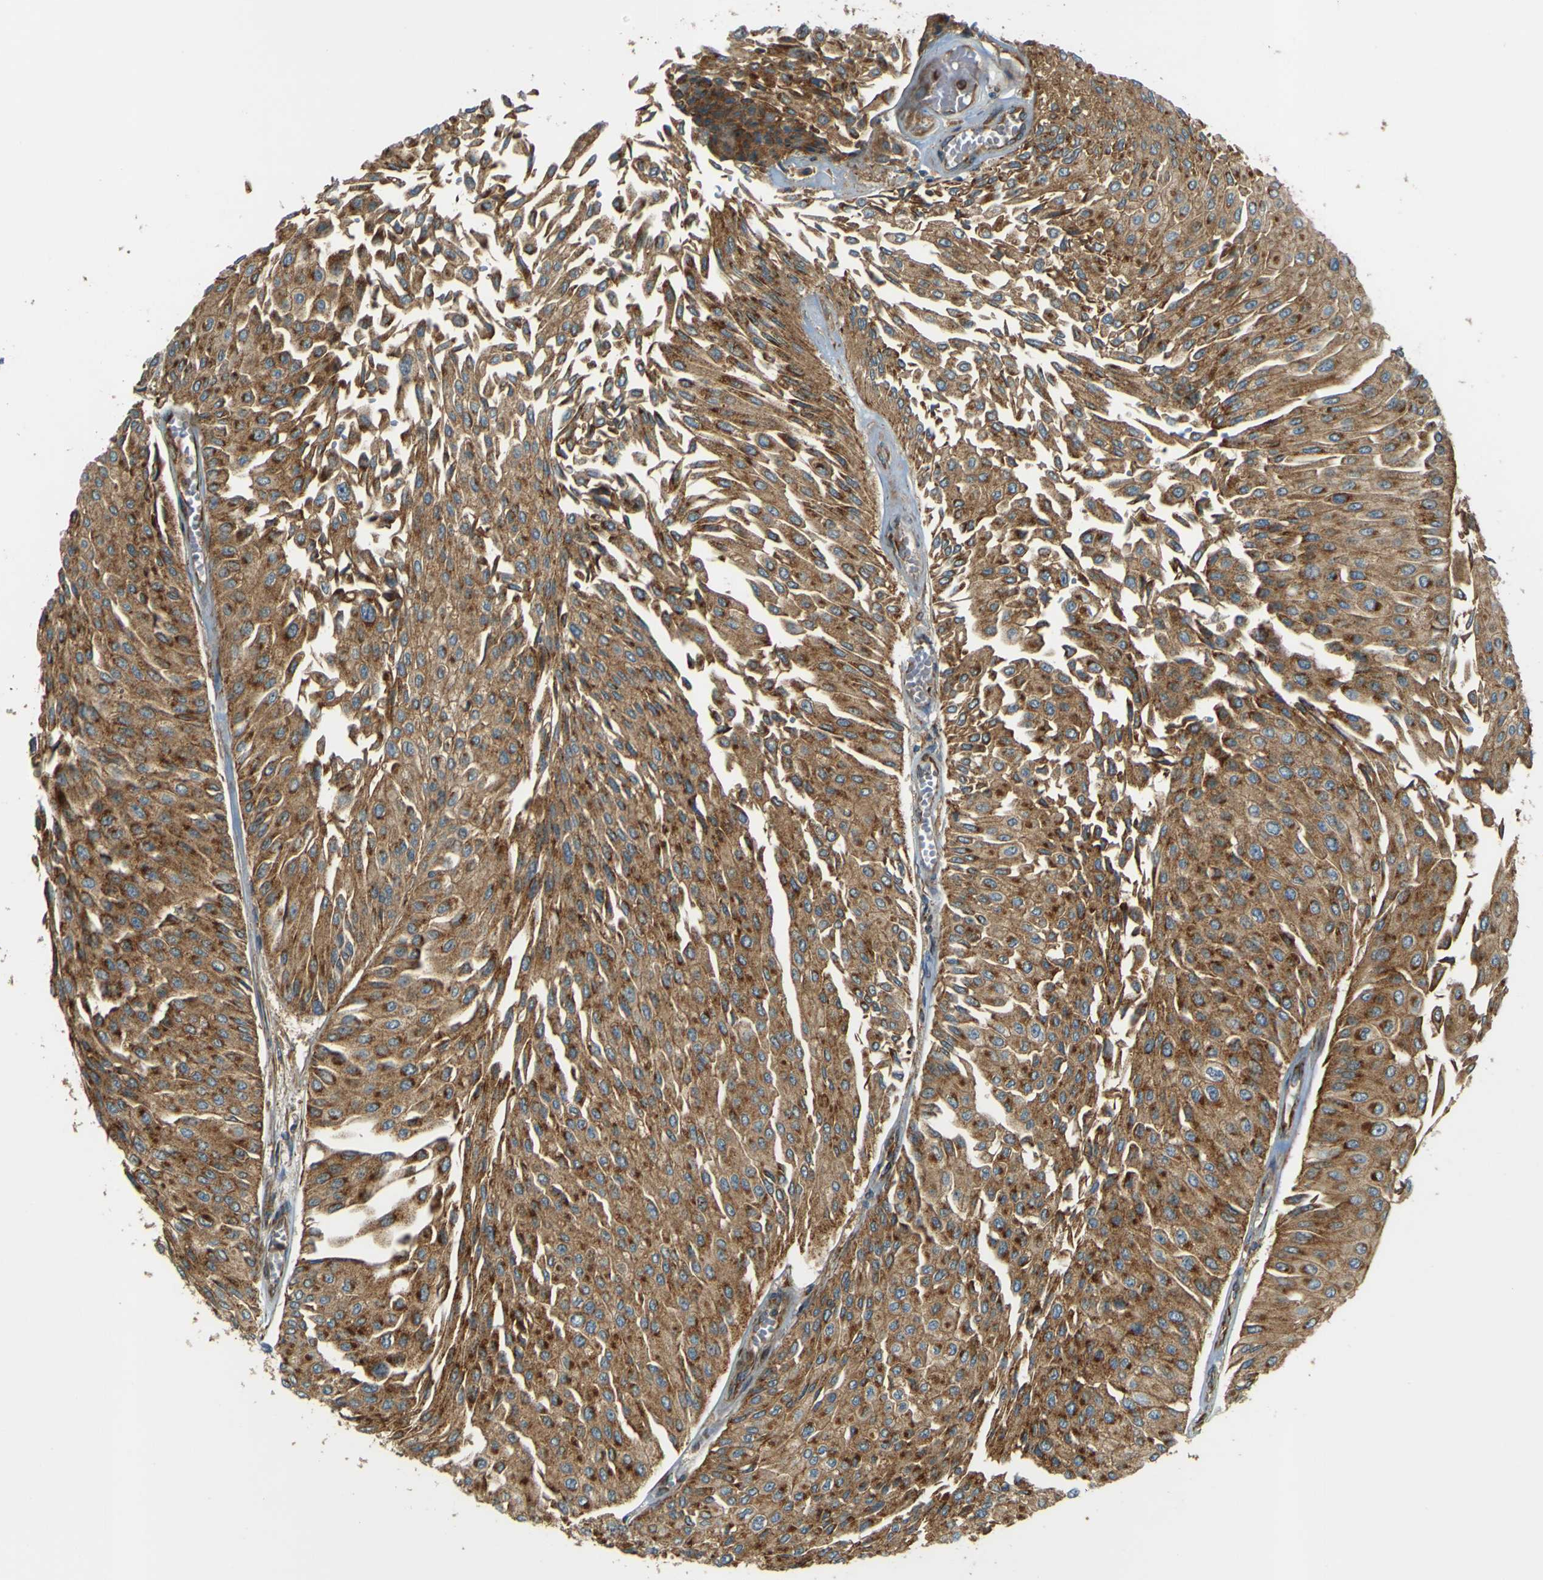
{"staining": {"intensity": "moderate", "quantity": ">75%", "location": "cytoplasmic/membranous"}, "tissue": "urothelial cancer", "cell_type": "Tumor cells", "image_type": "cancer", "snomed": [{"axis": "morphology", "description": "Urothelial carcinoma, Low grade"}, {"axis": "topography", "description": "Urinary bladder"}], "caption": "Human urothelial carcinoma (low-grade) stained with a protein marker reveals moderate staining in tumor cells.", "gene": "DNAJC5", "patient": {"sex": "male", "age": 67}}